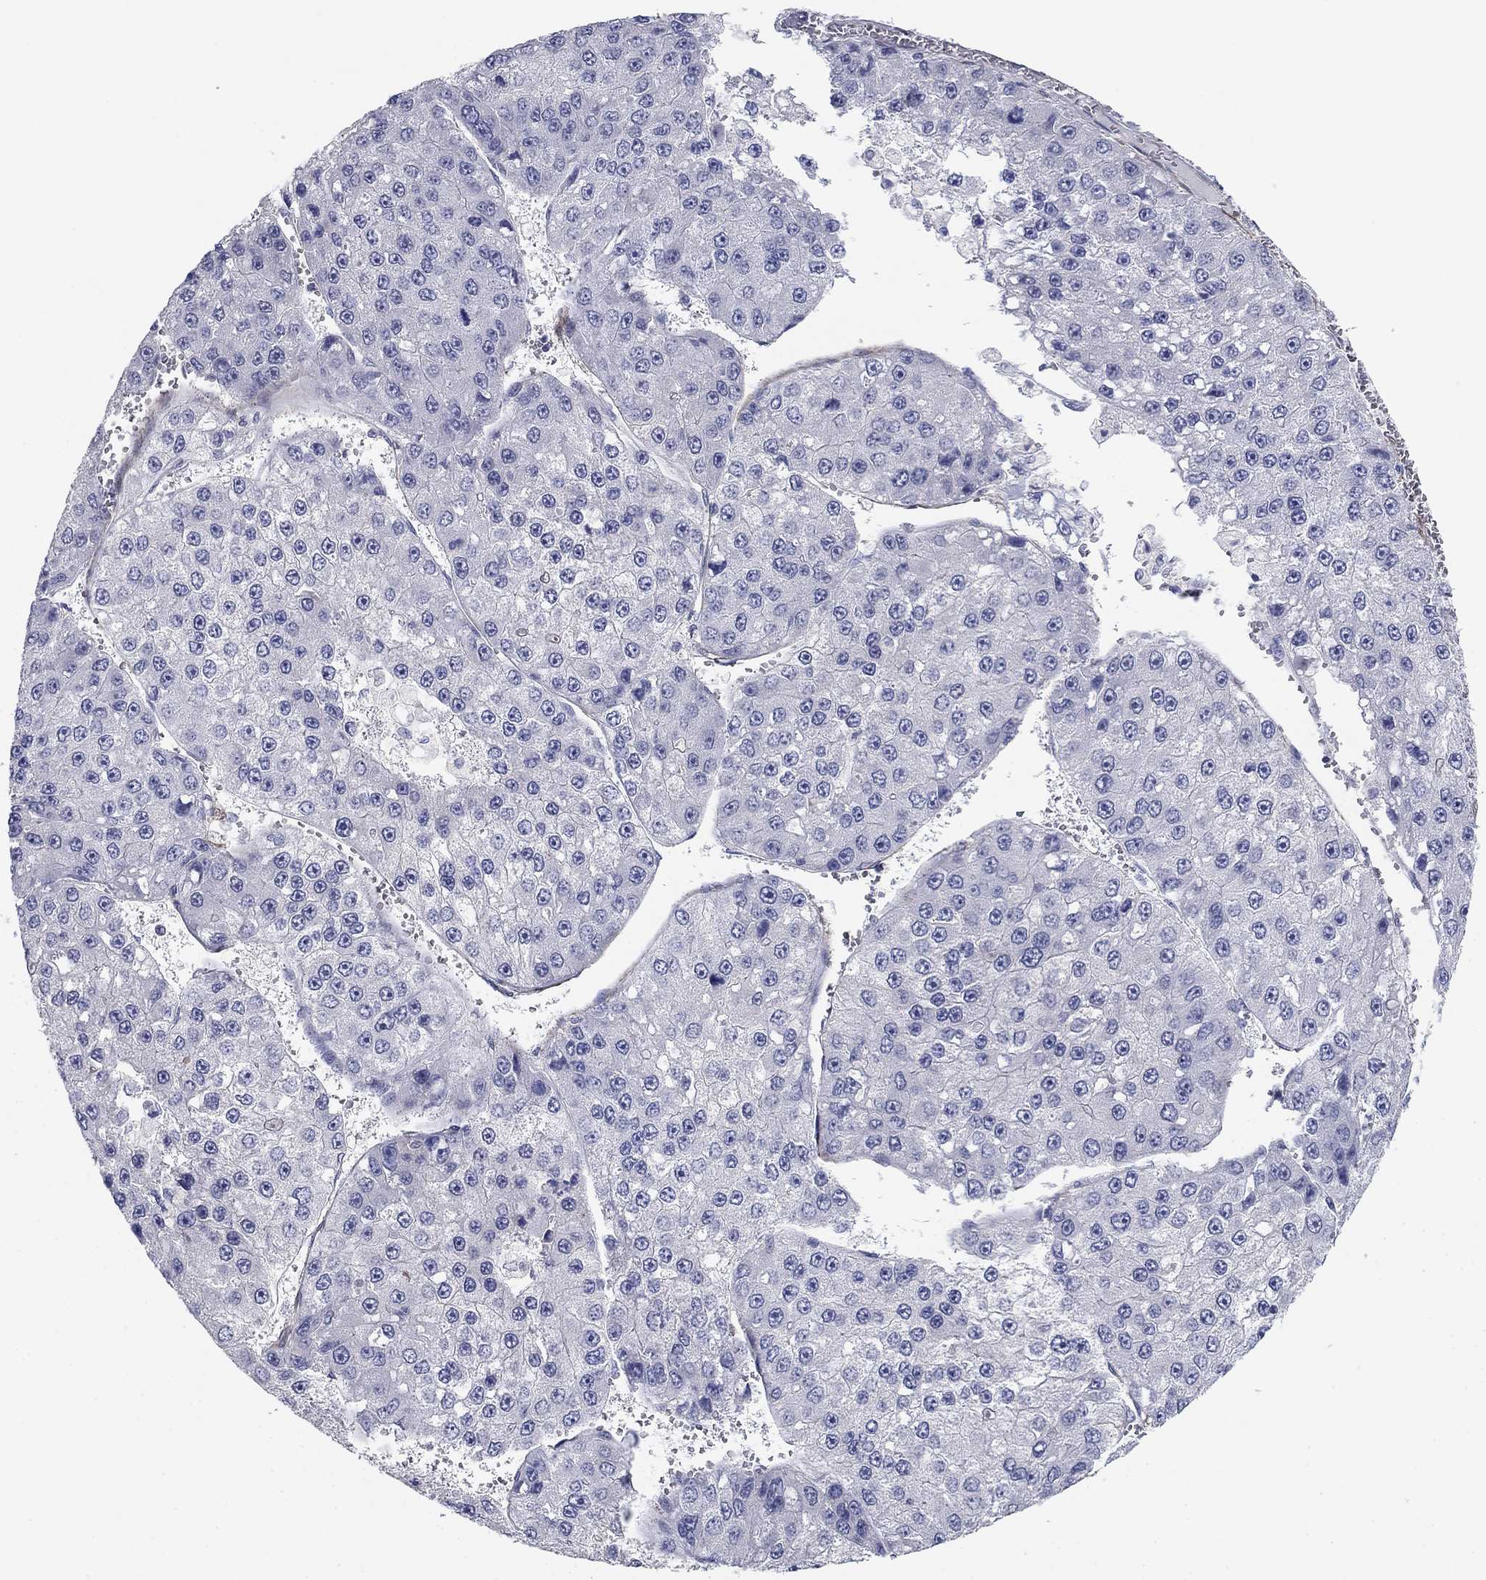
{"staining": {"intensity": "negative", "quantity": "none", "location": "none"}, "tissue": "liver cancer", "cell_type": "Tumor cells", "image_type": "cancer", "snomed": [{"axis": "morphology", "description": "Carcinoma, Hepatocellular, NOS"}, {"axis": "topography", "description": "Liver"}], "caption": "Immunohistochemistry (IHC) histopathology image of liver hepatocellular carcinoma stained for a protein (brown), which demonstrates no expression in tumor cells.", "gene": "GRK7", "patient": {"sex": "female", "age": 73}}